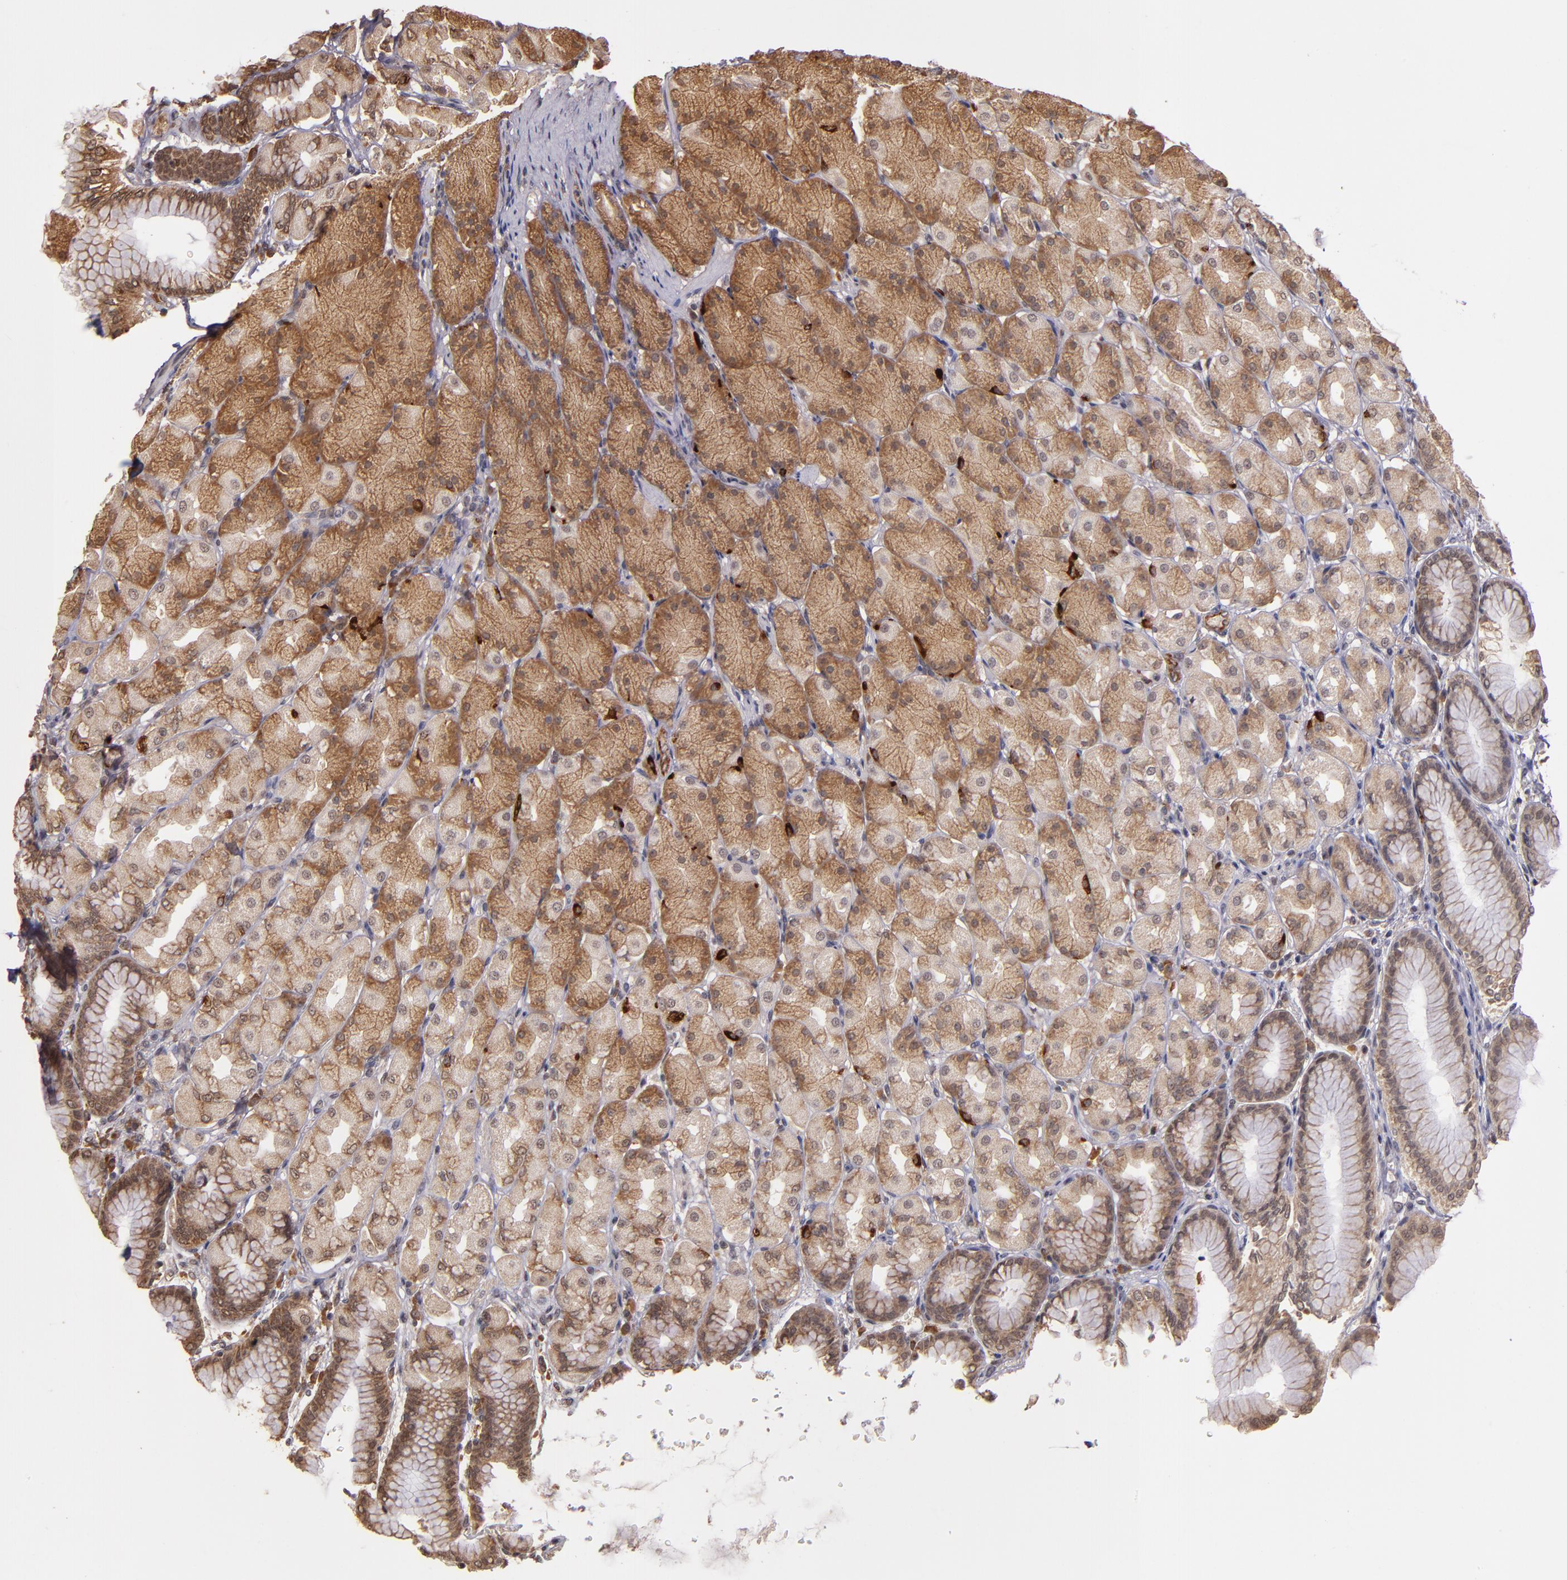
{"staining": {"intensity": "strong", "quantity": ">75%", "location": "cytoplasmic/membranous"}, "tissue": "stomach", "cell_type": "Glandular cells", "image_type": "normal", "snomed": [{"axis": "morphology", "description": "Normal tissue, NOS"}, {"axis": "topography", "description": "Stomach, upper"}], "caption": "Immunohistochemical staining of benign human stomach shows >75% levels of strong cytoplasmic/membranous protein expression in approximately >75% of glandular cells.", "gene": "RIOK3", "patient": {"sex": "female", "age": 56}}